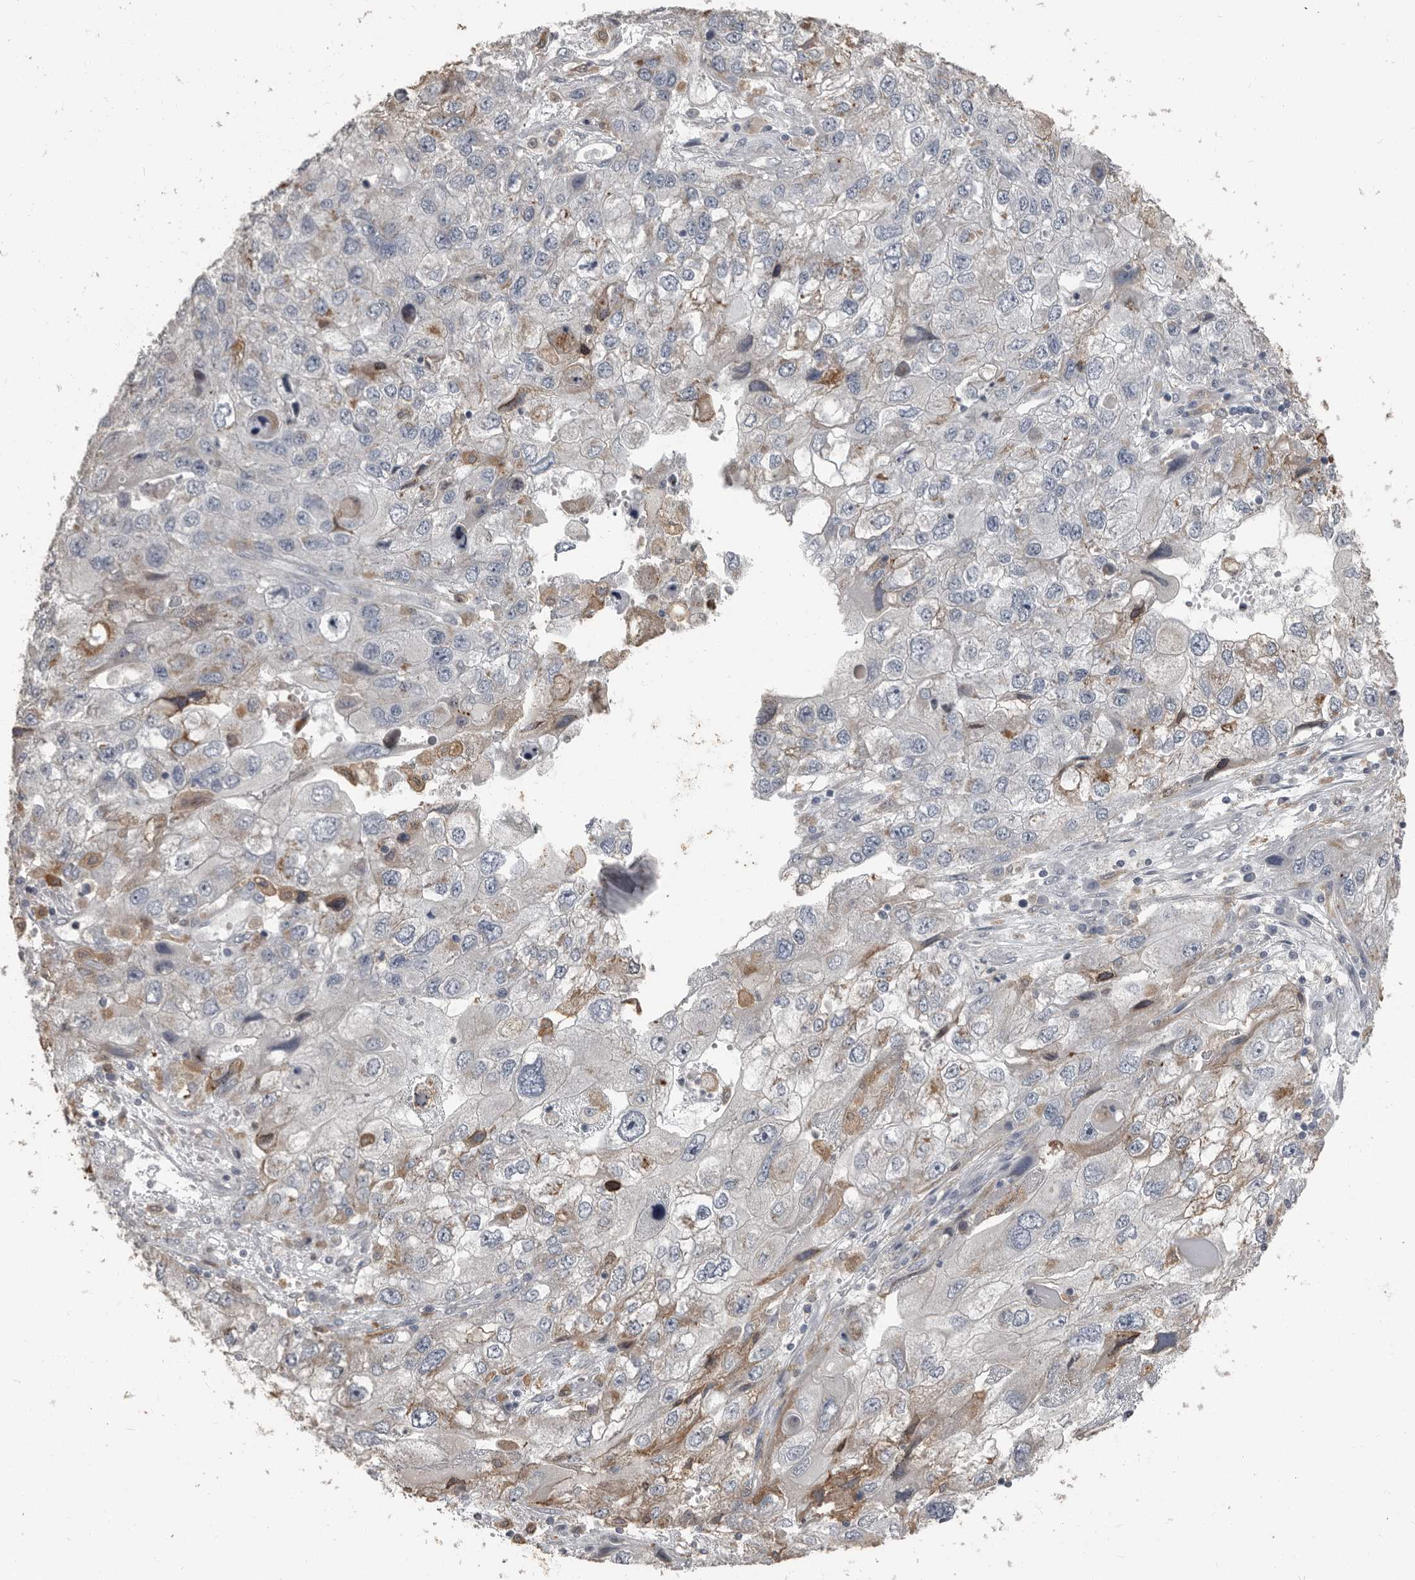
{"staining": {"intensity": "moderate", "quantity": "<25%", "location": "cytoplasmic/membranous"}, "tissue": "endometrial cancer", "cell_type": "Tumor cells", "image_type": "cancer", "snomed": [{"axis": "morphology", "description": "Adenocarcinoma, NOS"}, {"axis": "topography", "description": "Endometrium"}], "caption": "Immunohistochemistry (IHC) micrograph of neoplastic tissue: human endometrial cancer (adenocarcinoma) stained using immunohistochemistry reveals low levels of moderate protein expression localized specifically in the cytoplasmic/membranous of tumor cells, appearing as a cytoplasmic/membranous brown color.", "gene": "KCNJ8", "patient": {"sex": "female", "age": 49}}